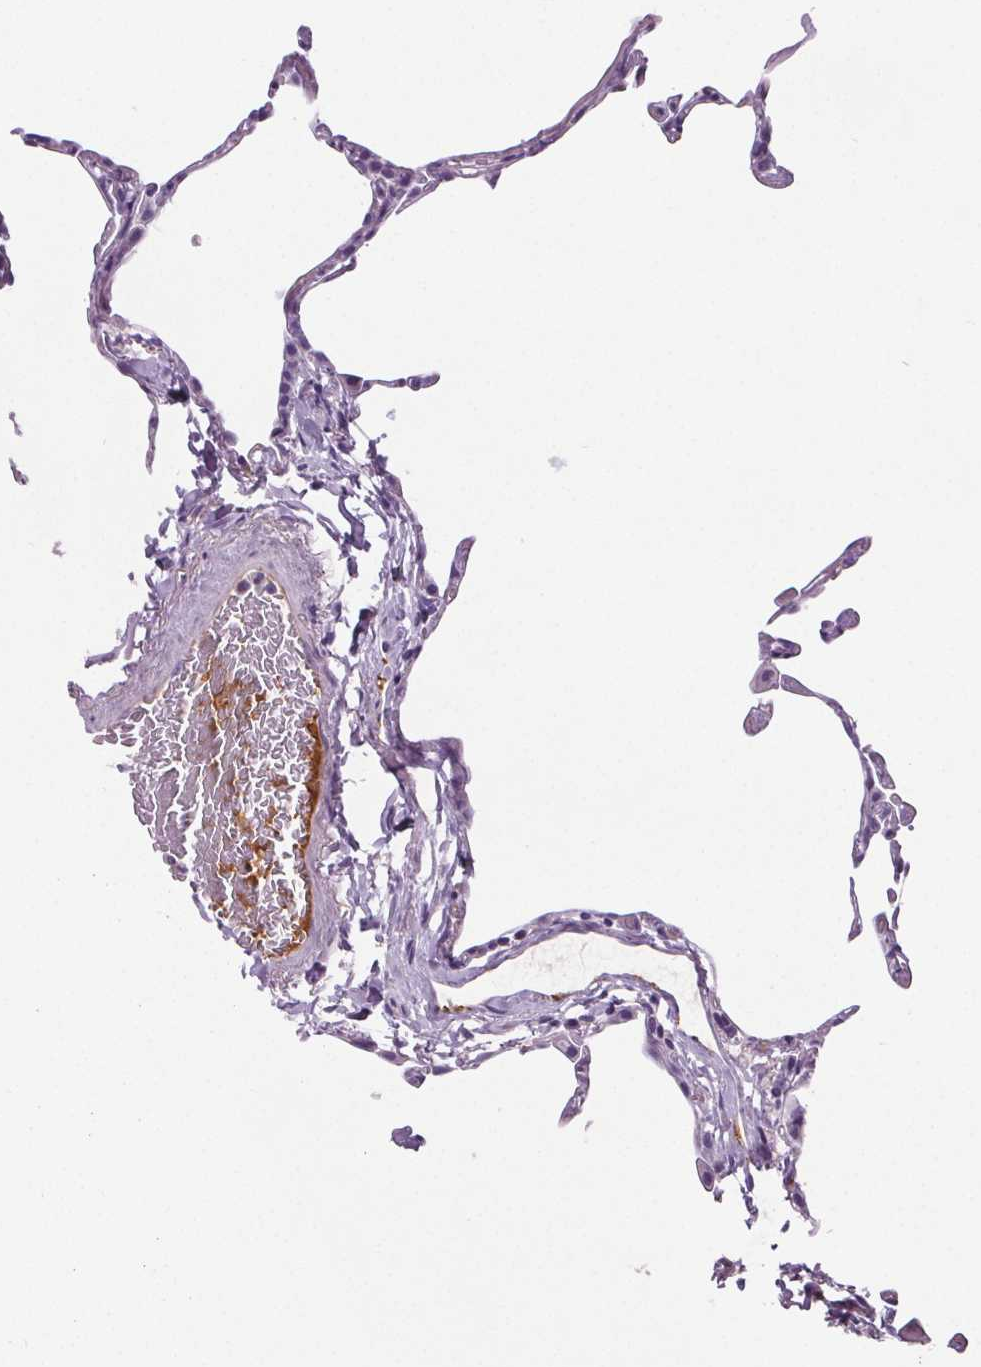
{"staining": {"intensity": "negative", "quantity": "none", "location": "none"}, "tissue": "lung", "cell_type": "Alveolar cells", "image_type": "normal", "snomed": [{"axis": "morphology", "description": "Normal tissue, NOS"}, {"axis": "topography", "description": "Lung"}], "caption": "Immunohistochemical staining of unremarkable lung reveals no significant positivity in alveolar cells.", "gene": "CD5L", "patient": {"sex": "female", "age": 57}}